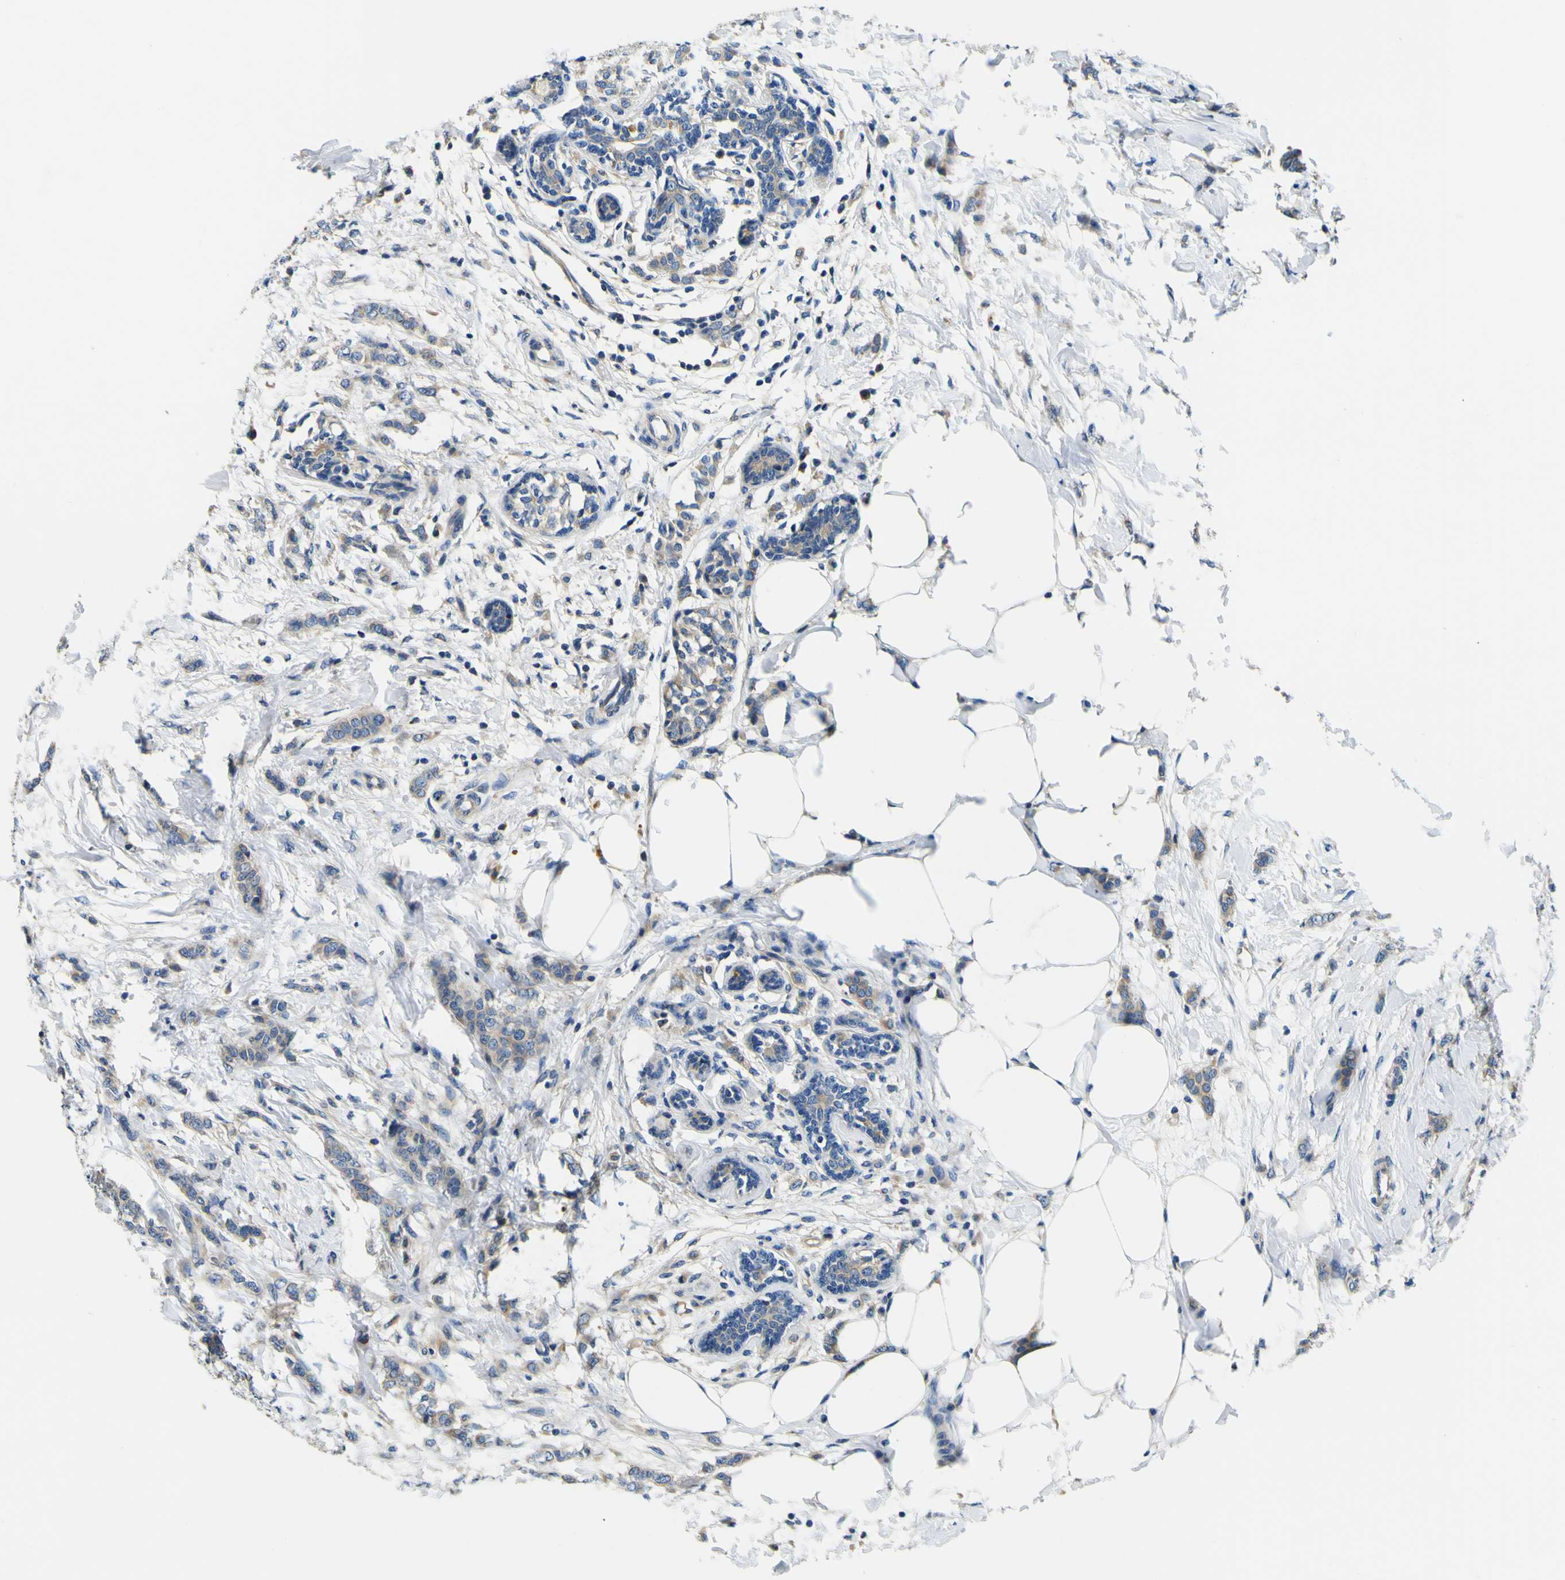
{"staining": {"intensity": "weak", "quantity": ">75%", "location": "cytoplasmic/membranous"}, "tissue": "breast cancer", "cell_type": "Tumor cells", "image_type": "cancer", "snomed": [{"axis": "morphology", "description": "Lobular carcinoma, in situ"}, {"axis": "morphology", "description": "Lobular carcinoma"}, {"axis": "topography", "description": "Breast"}], "caption": "Protein analysis of breast lobular carcinoma in situ tissue displays weak cytoplasmic/membranous staining in approximately >75% of tumor cells.", "gene": "CLSTN1", "patient": {"sex": "female", "age": 41}}